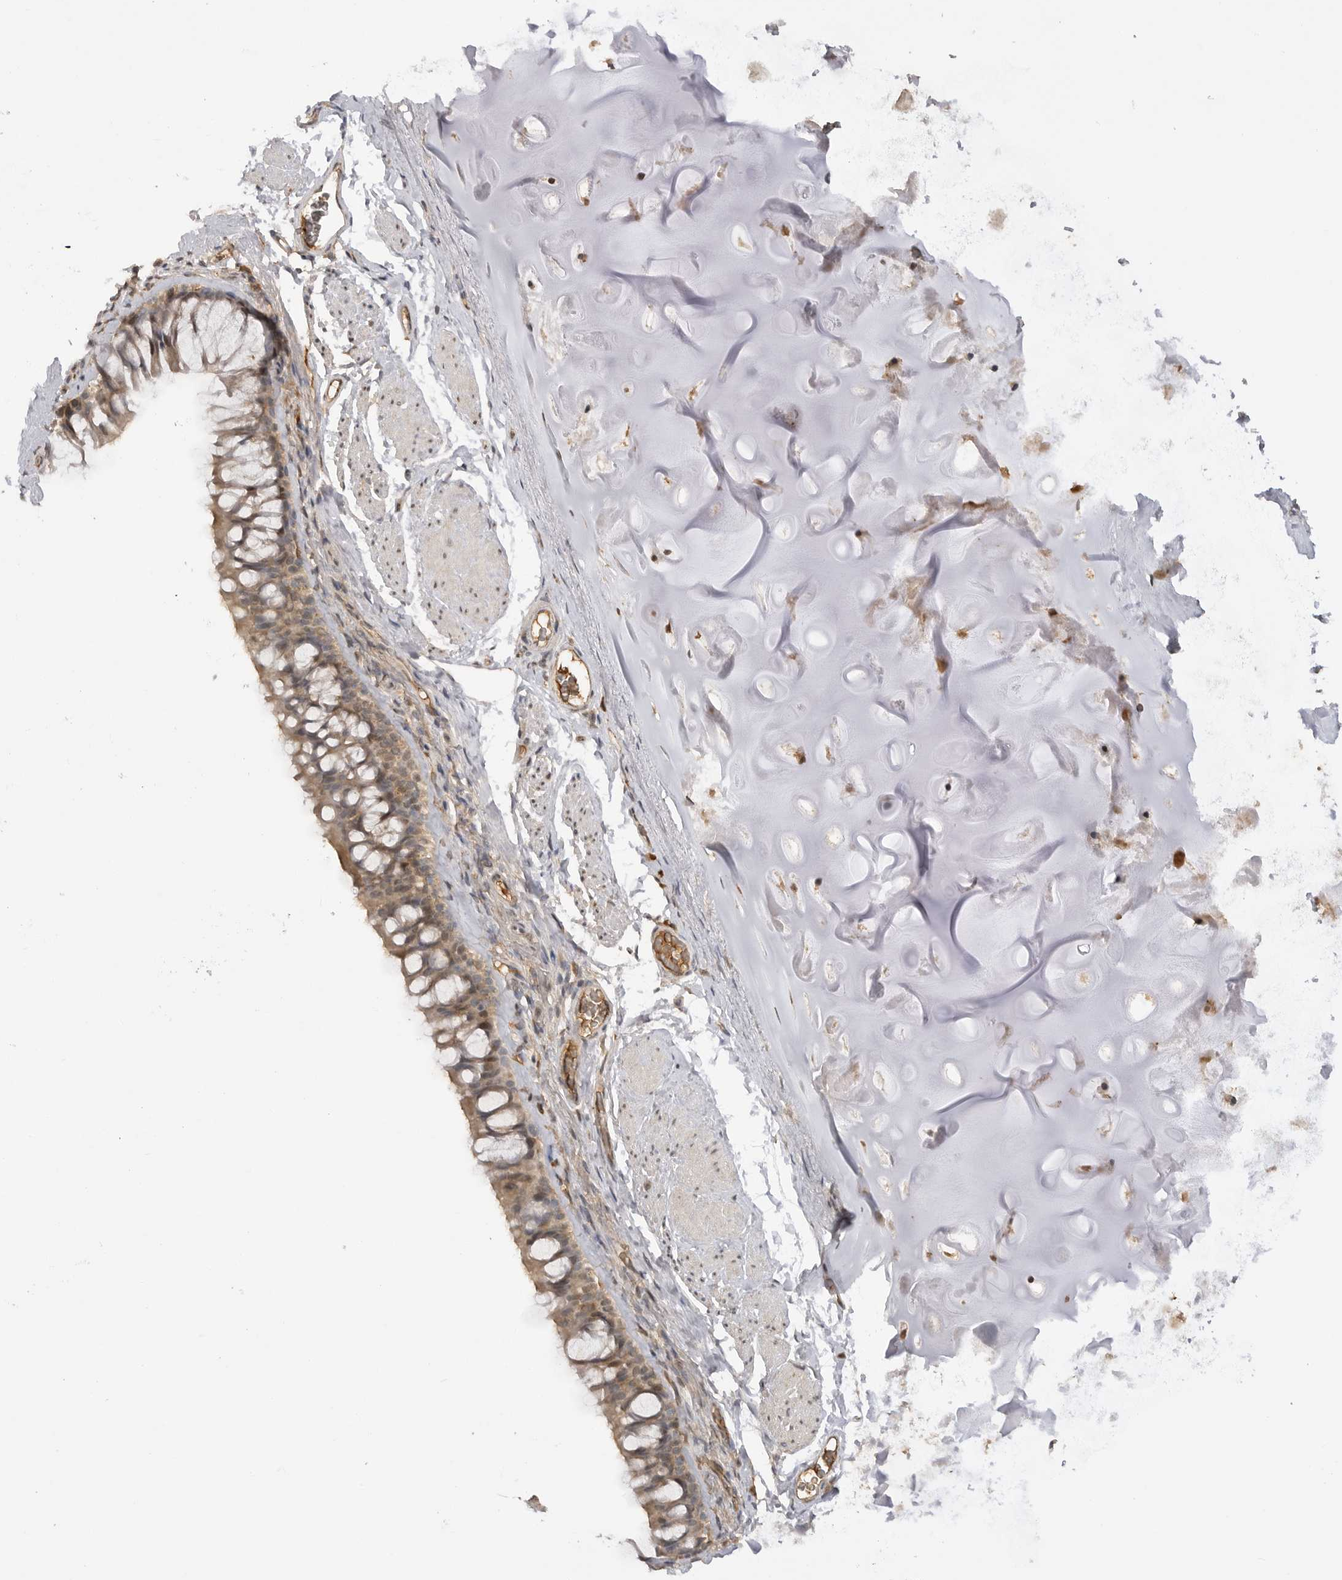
{"staining": {"intensity": "moderate", "quantity": ">75%", "location": "cytoplasmic/membranous"}, "tissue": "bronchus", "cell_type": "Respiratory epithelial cells", "image_type": "normal", "snomed": [{"axis": "morphology", "description": "Normal tissue, NOS"}, {"axis": "topography", "description": "Cartilage tissue"}, {"axis": "topography", "description": "Bronchus"}], "caption": "DAB immunohistochemical staining of normal human bronchus exhibits moderate cytoplasmic/membranous protein staining in about >75% of respiratory epithelial cells. (IHC, brightfield microscopy, high magnification).", "gene": "ASPSCR1", "patient": {"sex": "female", "age": 53}}